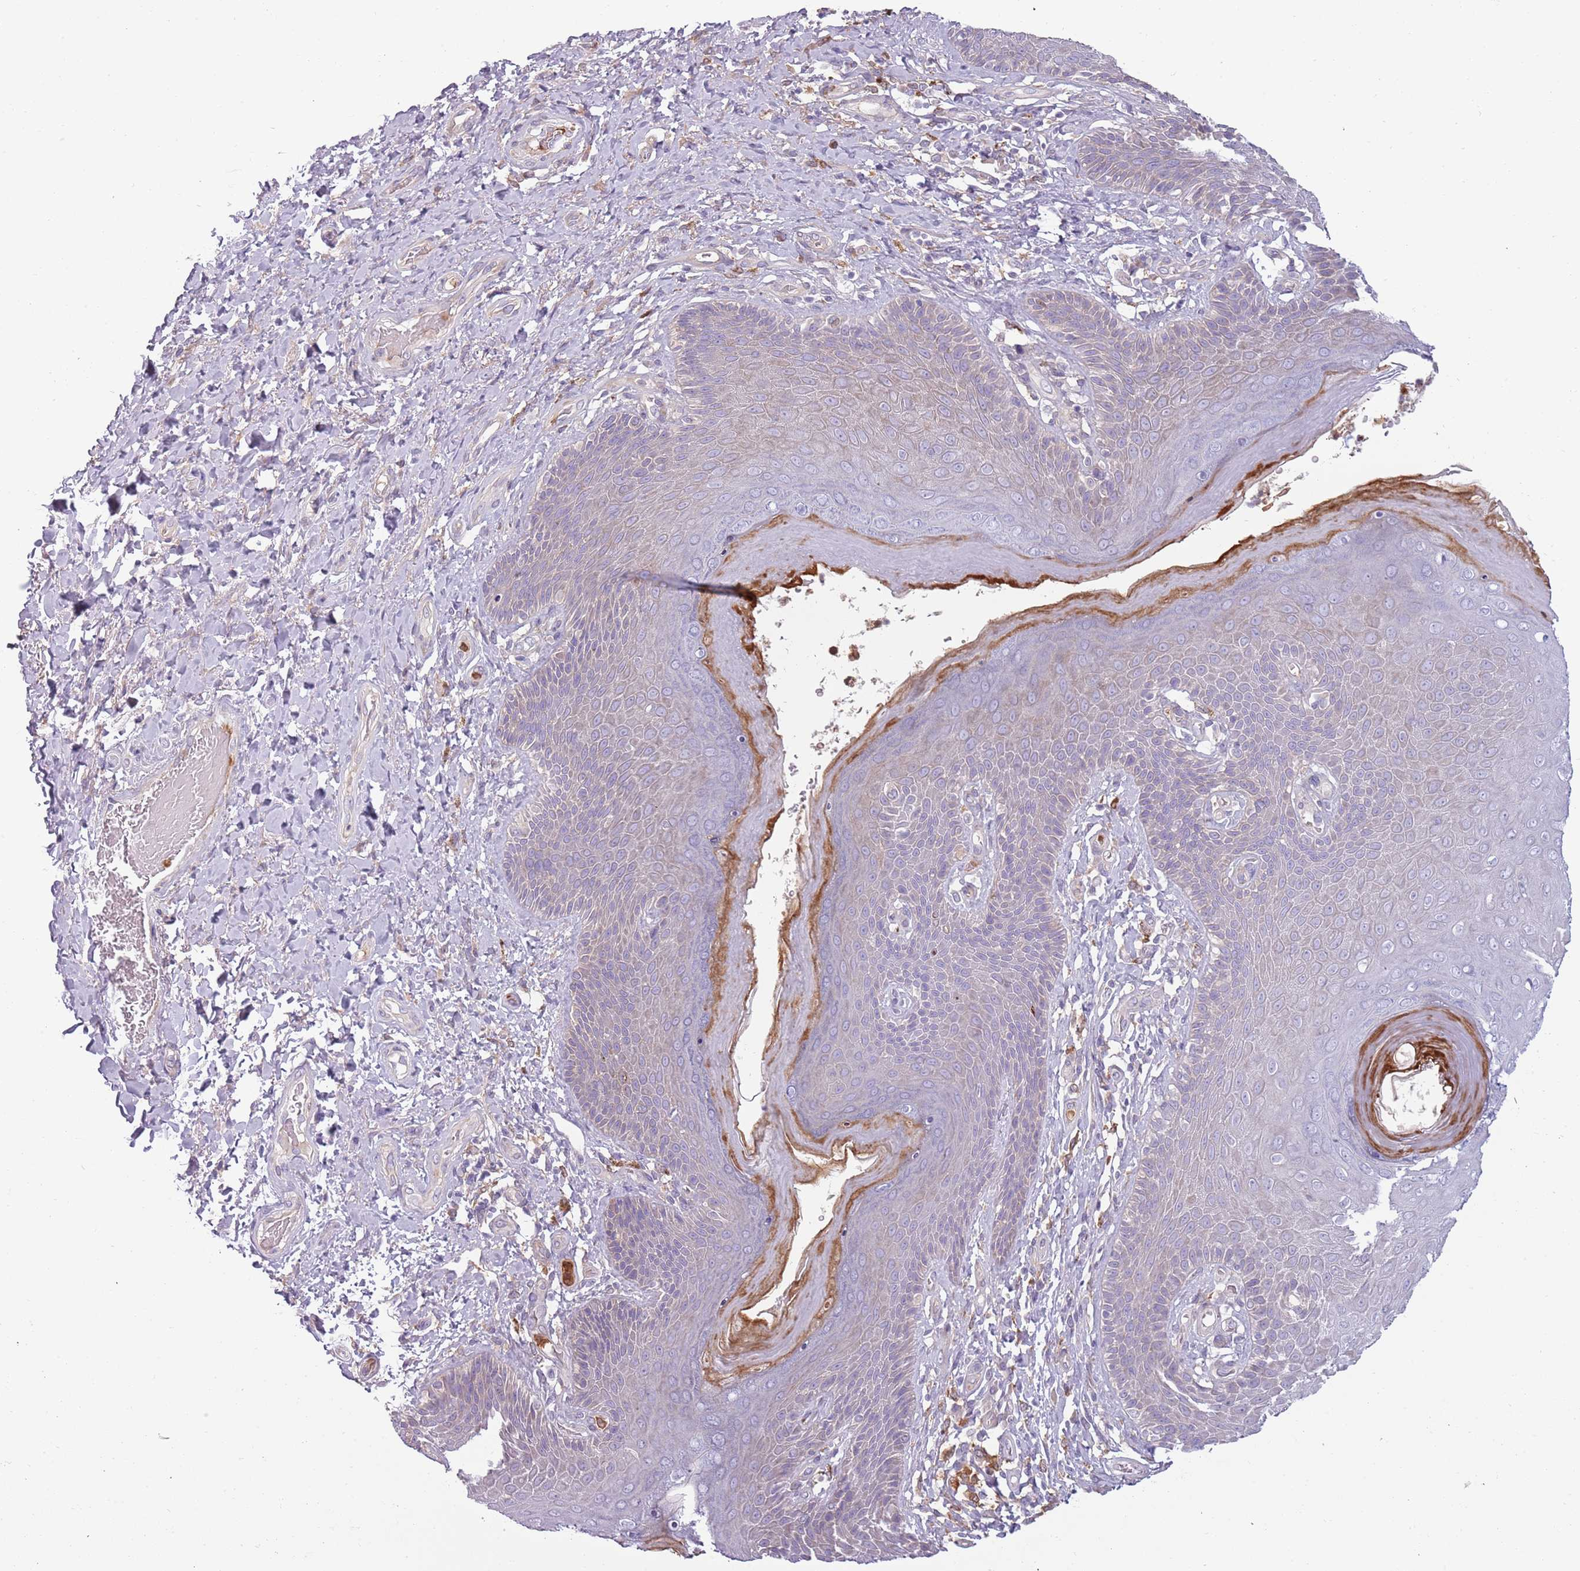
{"staining": {"intensity": "moderate", "quantity": "25%-75%", "location": "cytoplasmic/membranous"}, "tissue": "skin", "cell_type": "Epidermal cells", "image_type": "normal", "snomed": [{"axis": "morphology", "description": "Normal tissue, NOS"}, {"axis": "topography", "description": "Anal"}], "caption": "High-power microscopy captured an immunohistochemistry (IHC) image of unremarkable skin, revealing moderate cytoplasmic/membranous positivity in about 25%-75% of epidermal cells. (Stains: DAB in brown, nuclei in blue, Microscopy: brightfield microscopy at high magnification).", "gene": "NADK", "patient": {"sex": "female", "age": 89}}